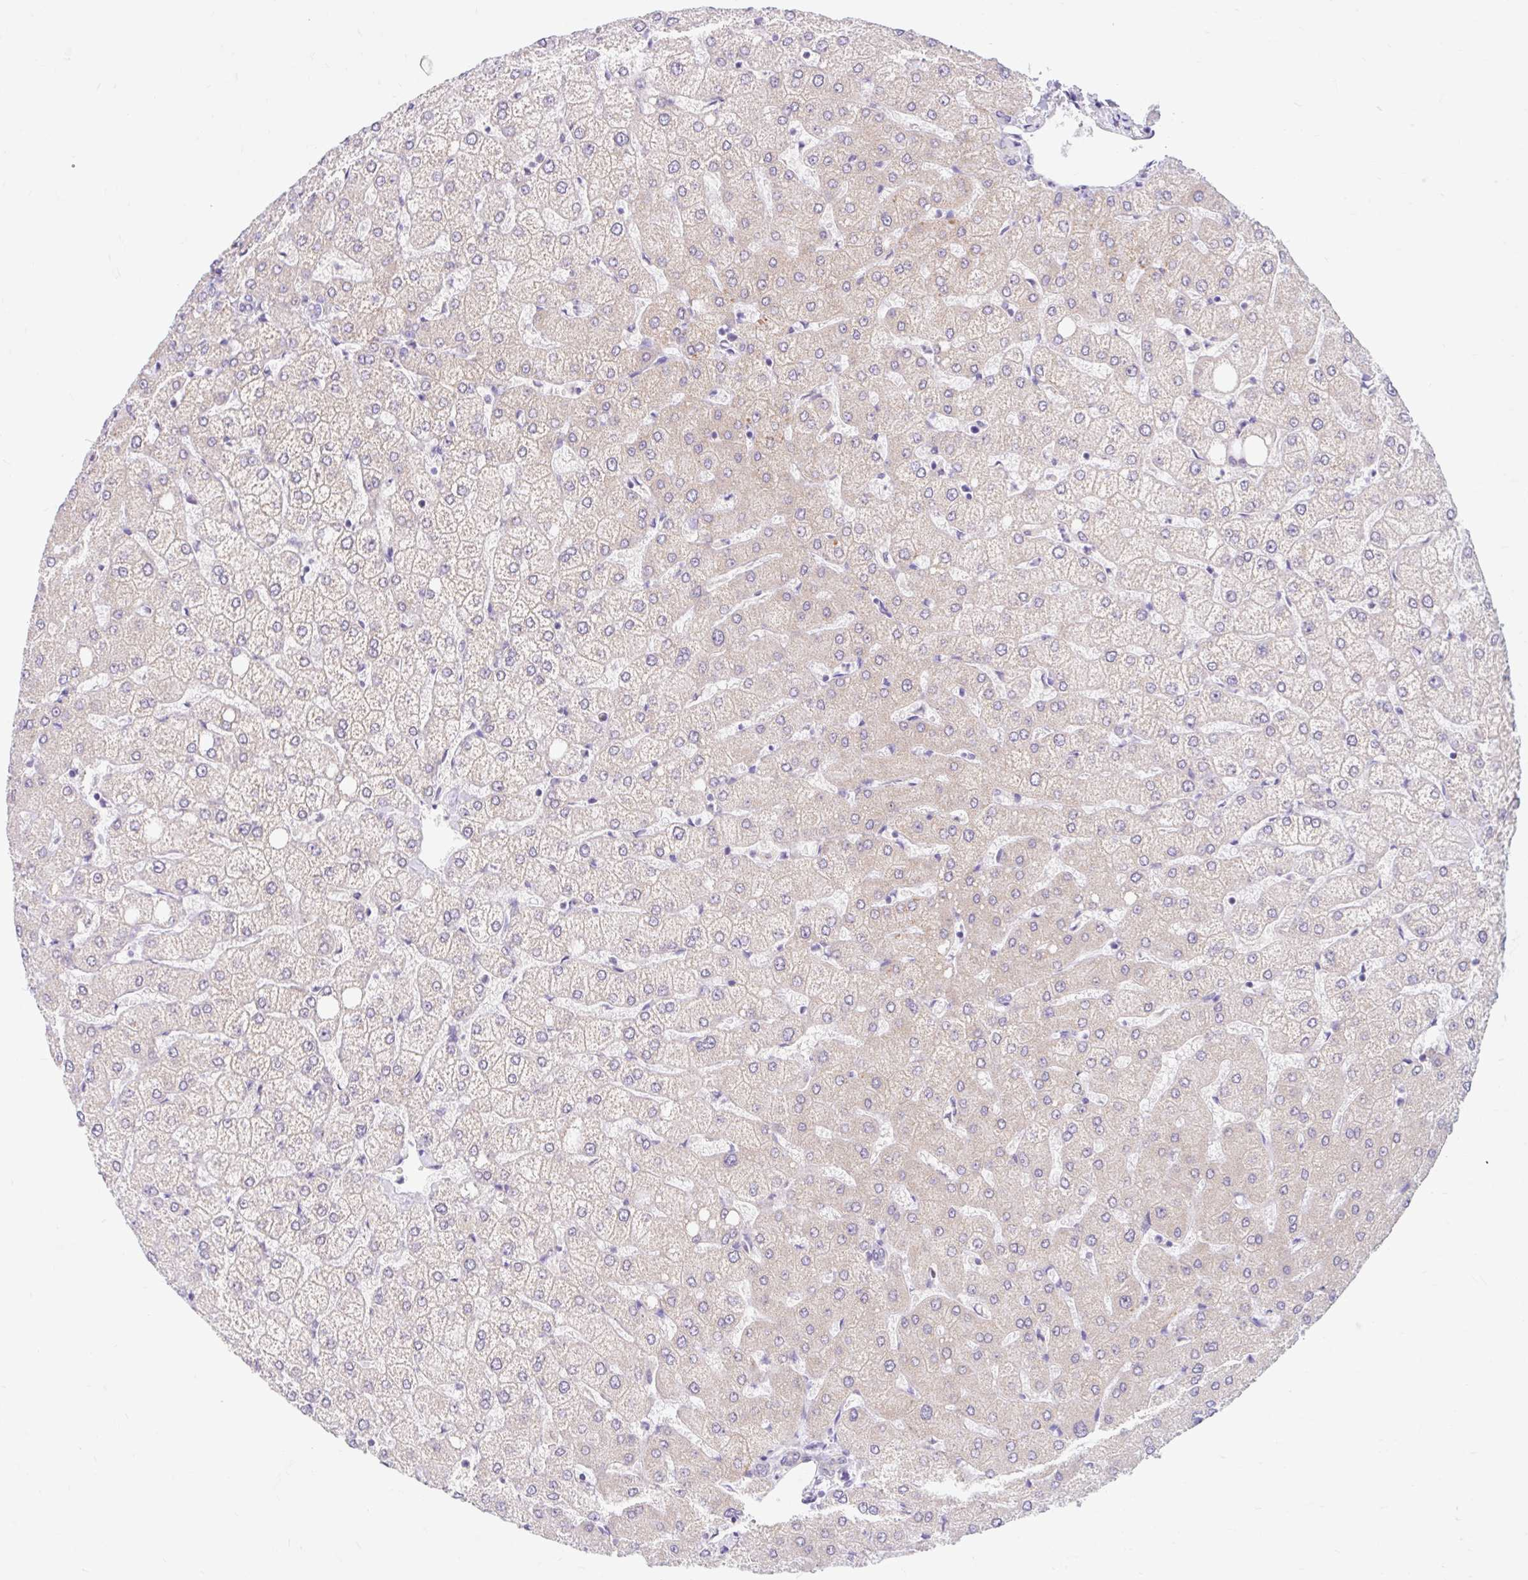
{"staining": {"intensity": "negative", "quantity": "none", "location": "none"}, "tissue": "liver", "cell_type": "Cholangiocytes", "image_type": "normal", "snomed": [{"axis": "morphology", "description": "Normal tissue, NOS"}, {"axis": "topography", "description": "Liver"}], "caption": "Immunohistochemistry (IHC) of unremarkable human liver shows no expression in cholangiocytes. (DAB immunohistochemistry (IHC) visualized using brightfield microscopy, high magnification).", "gene": "ITPK1", "patient": {"sex": "female", "age": 54}}